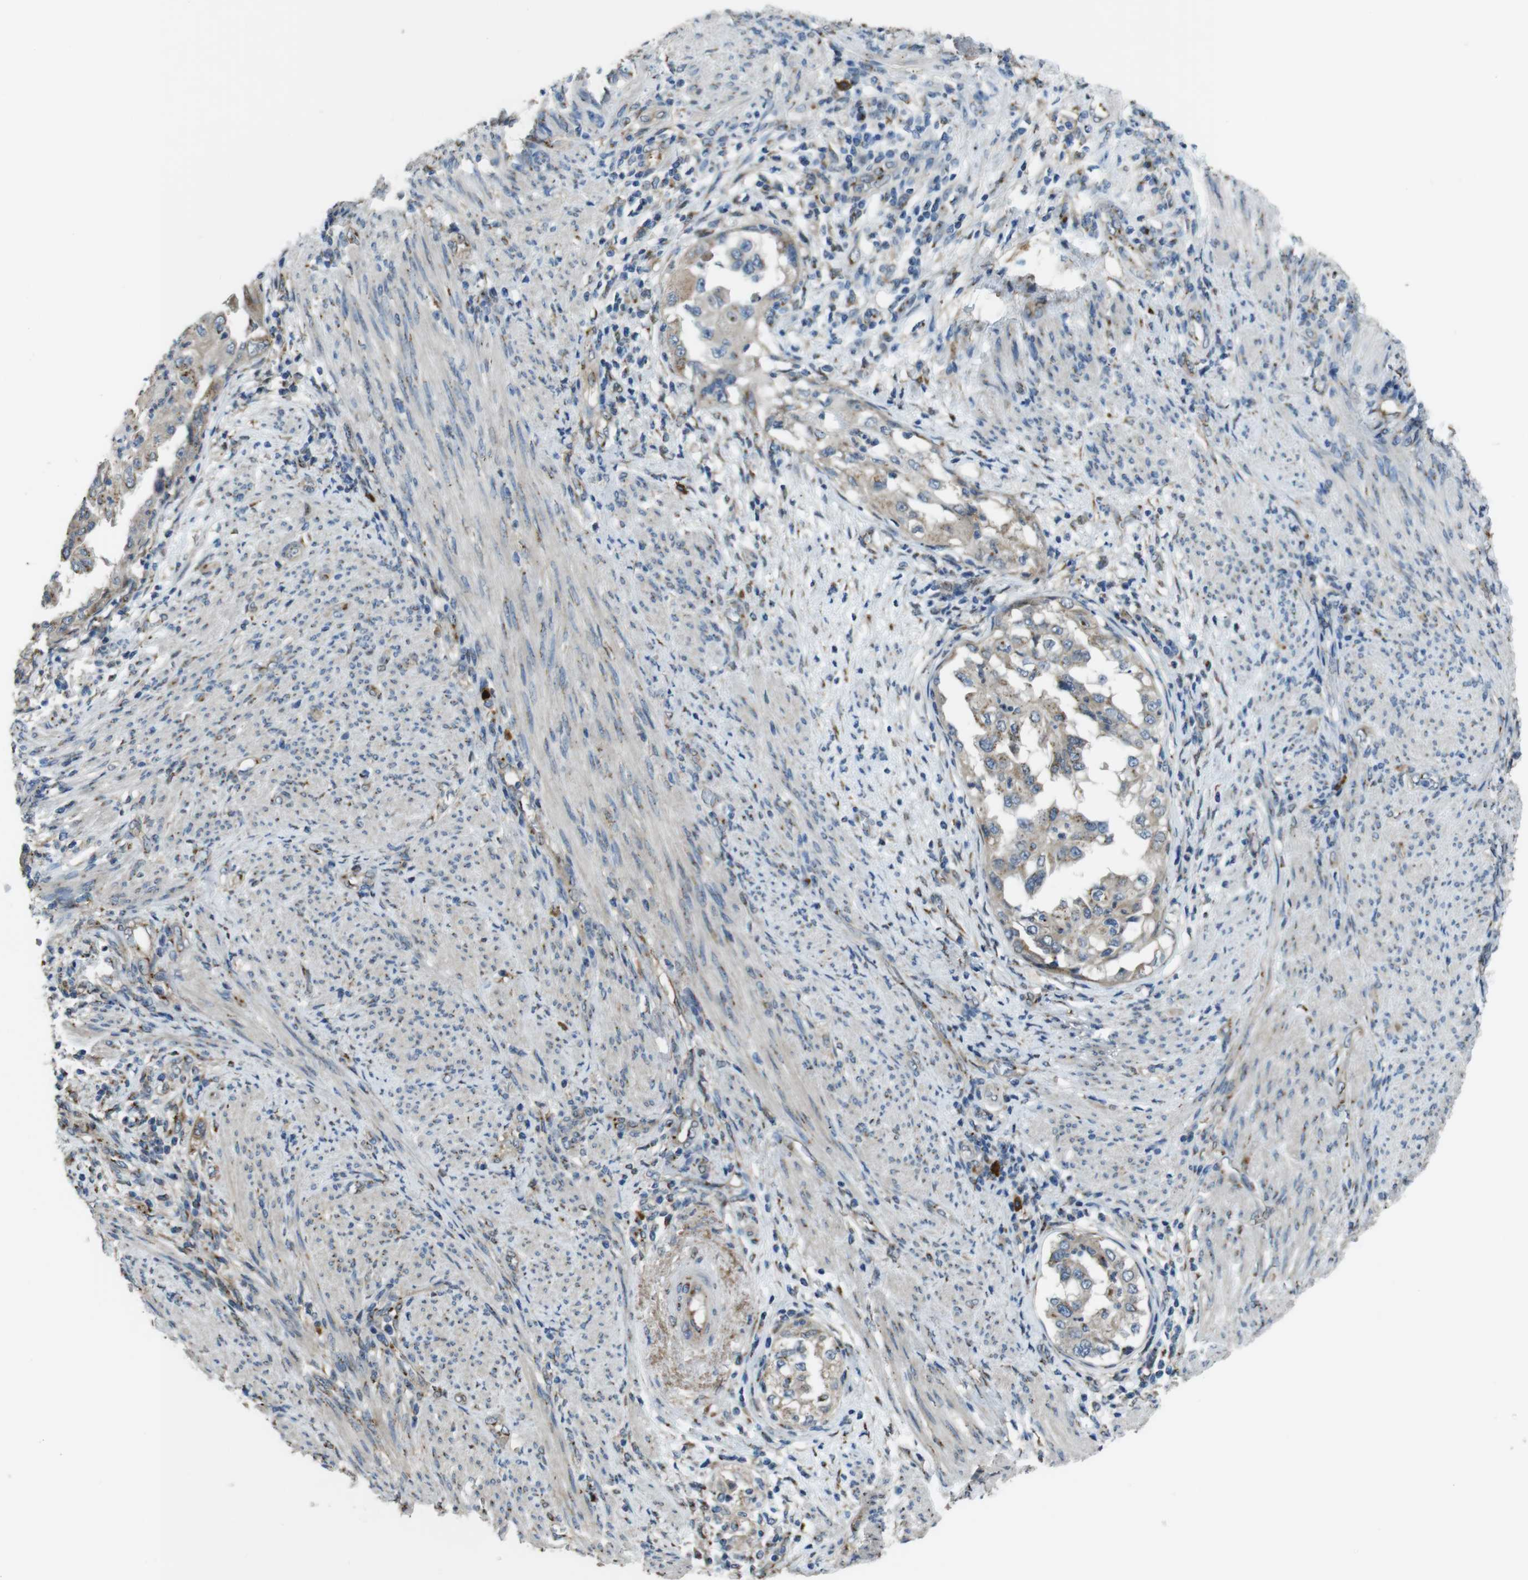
{"staining": {"intensity": "weak", "quantity": ">75%", "location": "cytoplasmic/membranous"}, "tissue": "endometrial cancer", "cell_type": "Tumor cells", "image_type": "cancer", "snomed": [{"axis": "morphology", "description": "Adenocarcinoma, NOS"}, {"axis": "topography", "description": "Endometrium"}], "caption": "Endometrial adenocarcinoma stained with immunohistochemistry displays weak cytoplasmic/membranous positivity in about >75% of tumor cells. (Stains: DAB (3,3'-diaminobenzidine) in brown, nuclei in blue, Microscopy: brightfield microscopy at high magnification).", "gene": "RAB6A", "patient": {"sex": "female", "age": 85}}